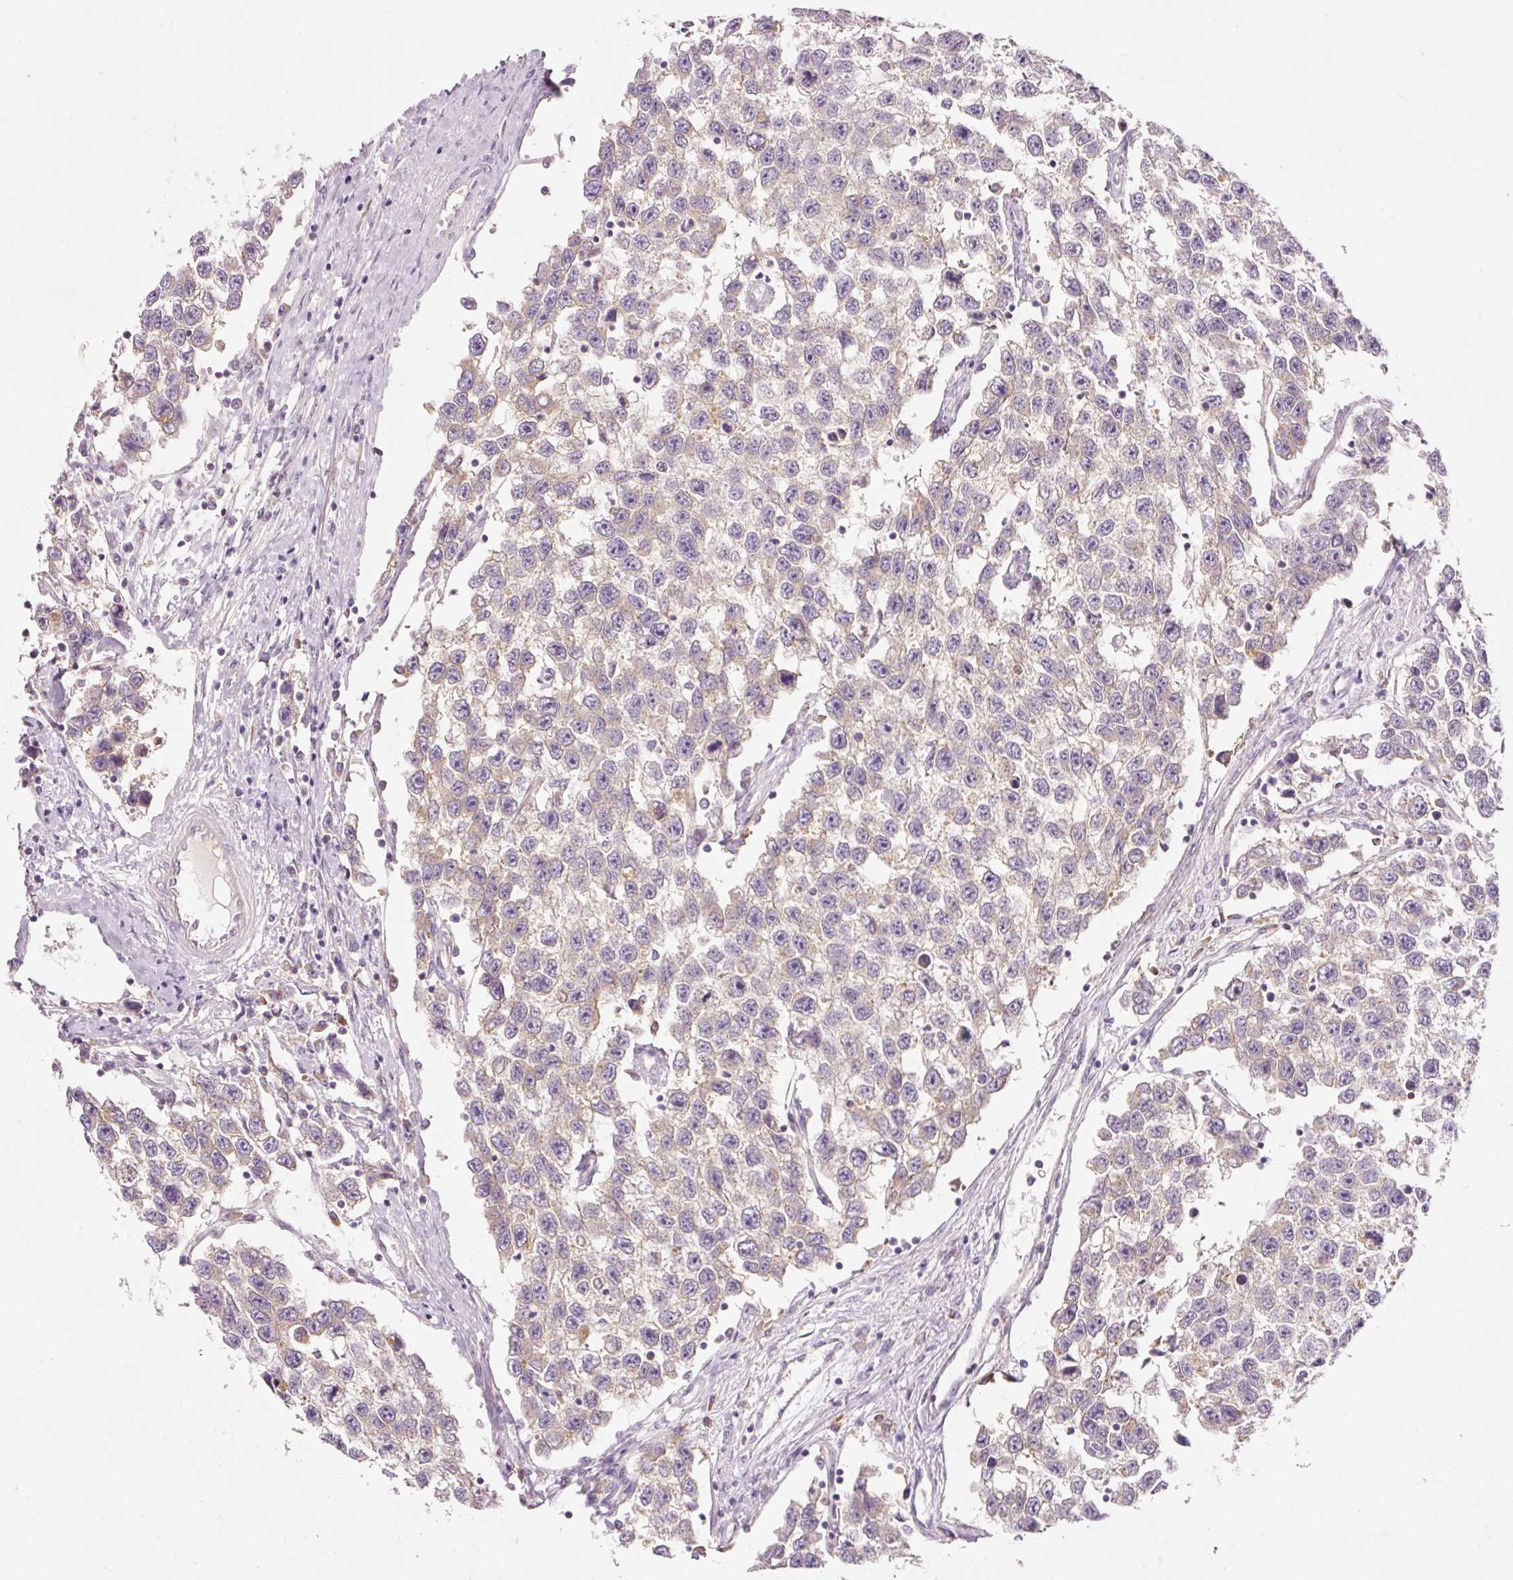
{"staining": {"intensity": "moderate", "quantity": "25%-75%", "location": "cytoplasmic/membranous"}, "tissue": "testis cancer", "cell_type": "Tumor cells", "image_type": "cancer", "snomed": [{"axis": "morphology", "description": "Seminoma, NOS"}, {"axis": "topography", "description": "Testis"}], "caption": "There is medium levels of moderate cytoplasmic/membranous staining in tumor cells of testis cancer (seminoma), as demonstrated by immunohistochemical staining (brown color).", "gene": "RNF167", "patient": {"sex": "male", "age": 33}}